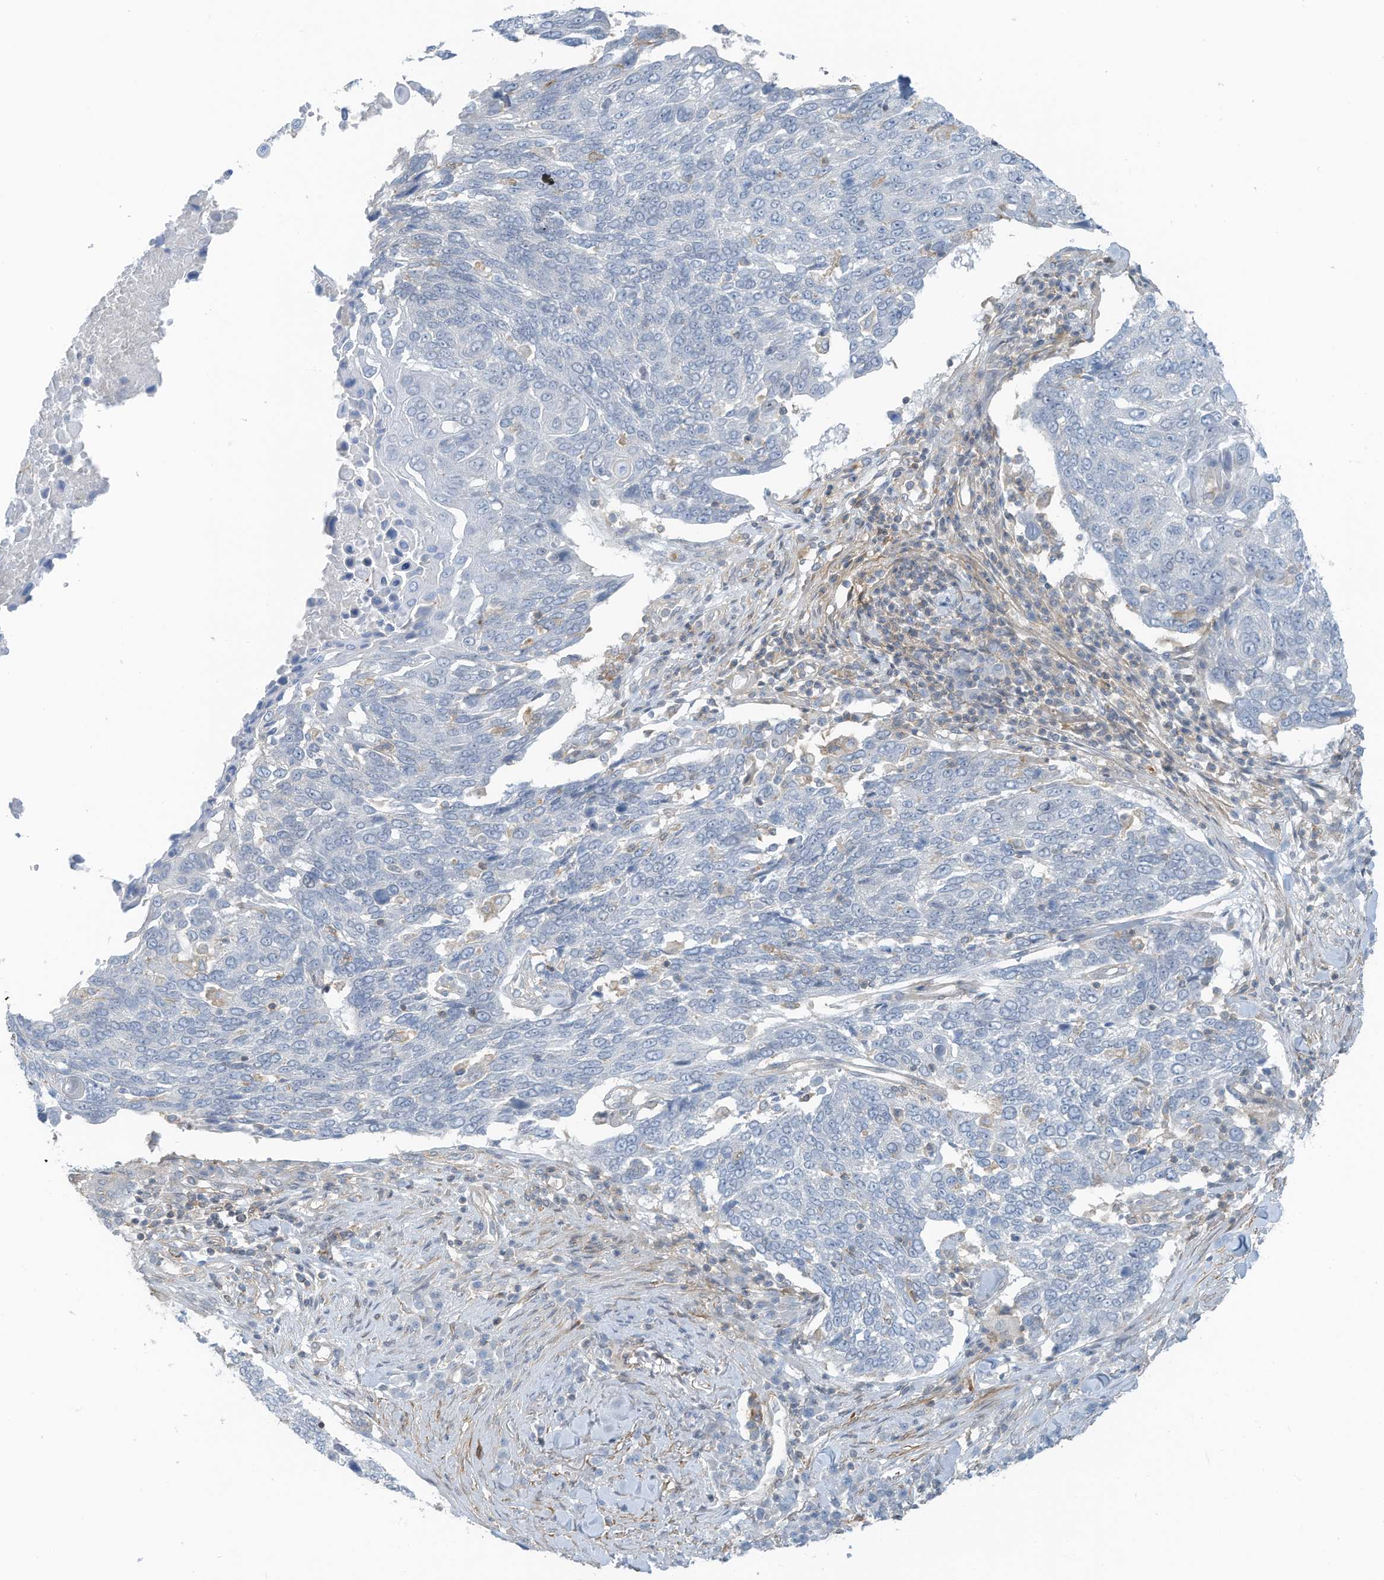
{"staining": {"intensity": "negative", "quantity": "none", "location": "none"}, "tissue": "lung cancer", "cell_type": "Tumor cells", "image_type": "cancer", "snomed": [{"axis": "morphology", "description": "Squamous cell carcinoma, NOS"}, {"axis": "topography", "description": "Lung"}], "caption": "Squamous cell carcinoma (lung) was stained to show a protein in brown. There is no significant staining in tumor cells.", "gene": "ZNF846", "patient": {"sex": "male", "age": 66}}